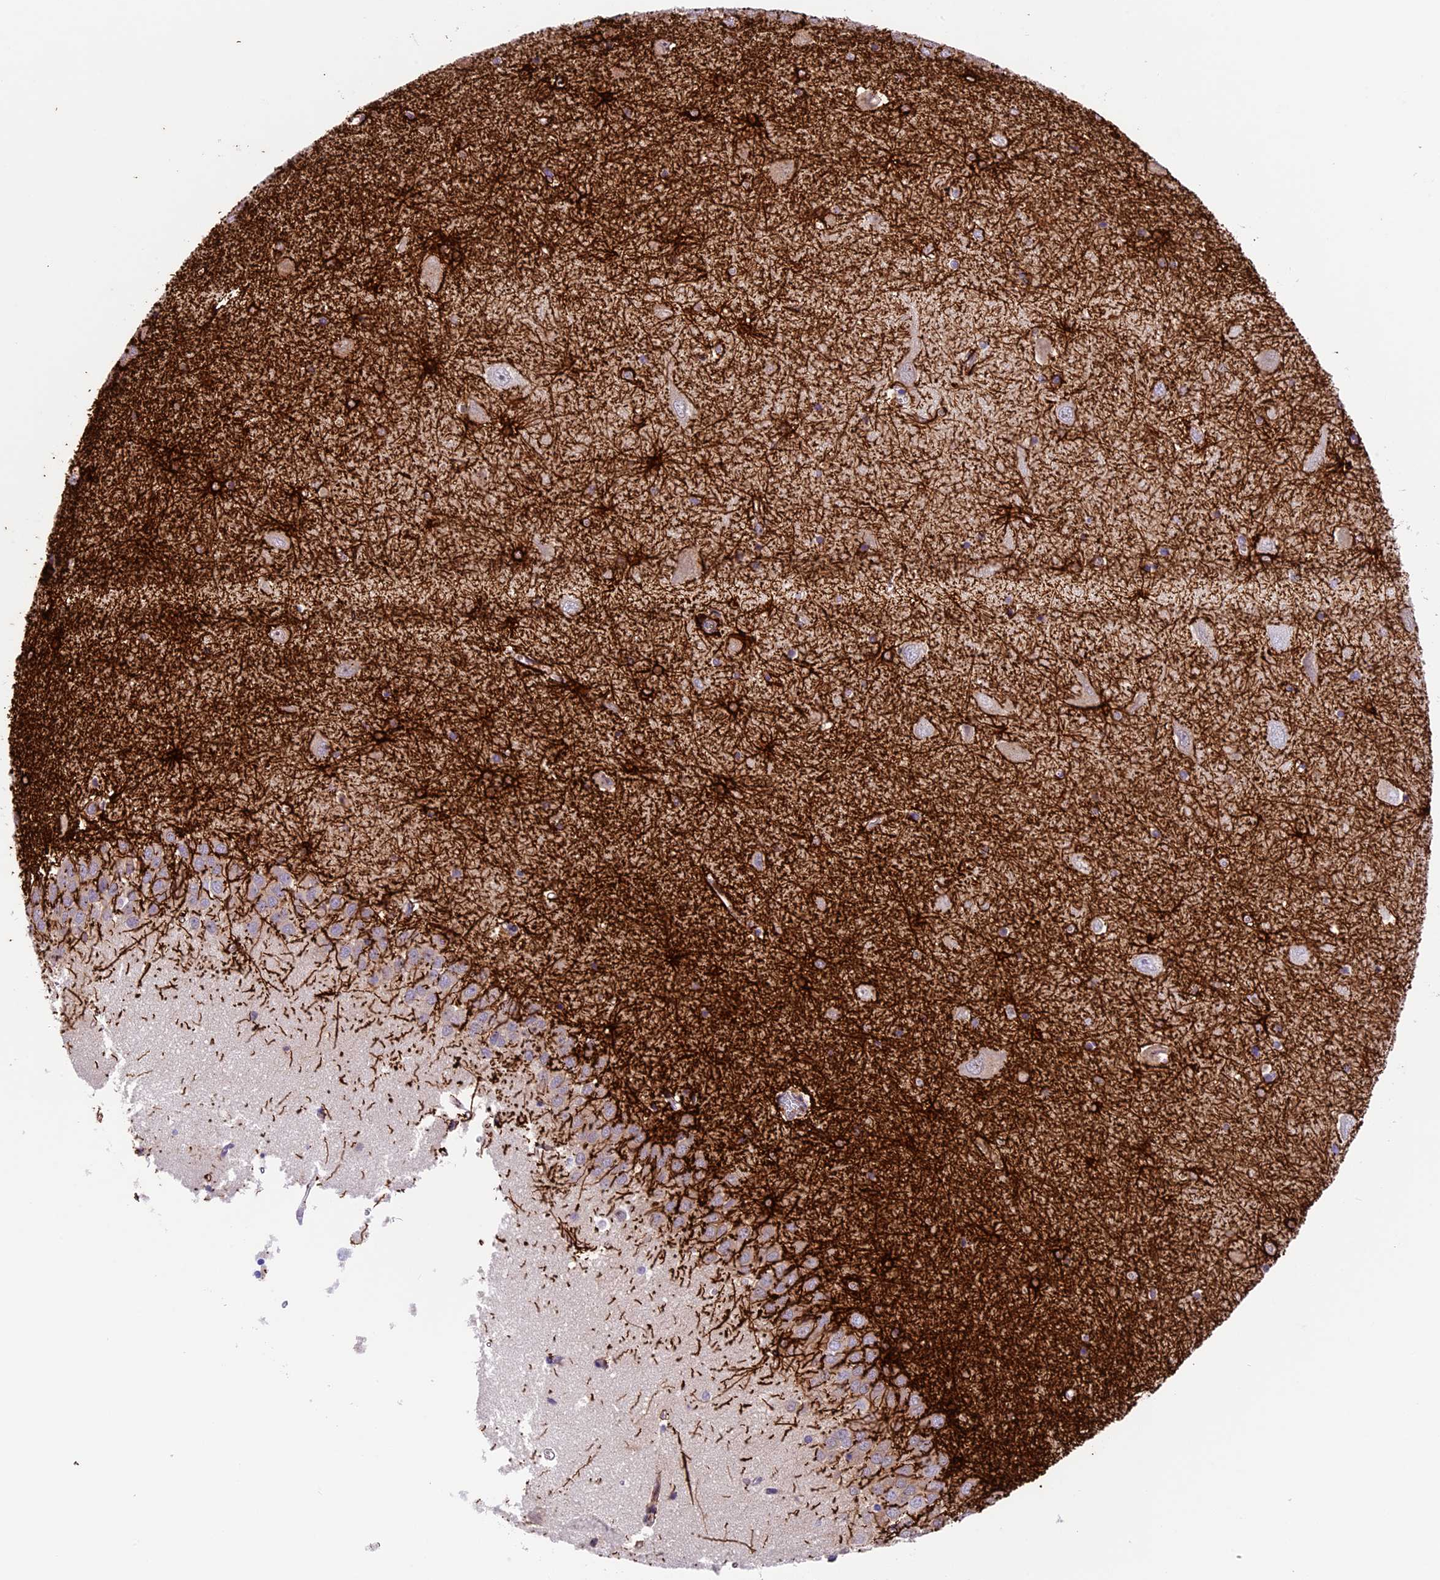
{"staining": {"intensity": "strong", "quantity": "<25%", "location": "cytoplasmic/membranous"}, "tissue": "hippocampus", "cell_type": "Glial cells", "image_type": "normal", "snomed": [{"axis": "morphology", "description": "Normal tissue, NOS"}, {"axis": "topography", "description": "Hippocampus"}], "caption": "Glial cells reveal medium levels of strong cytoplasmic/membranous expression in approximately <25% of cells in benign hippocampus.", "gene": "TBC1D1", "patient": {"sex": "male", "age": 45}}